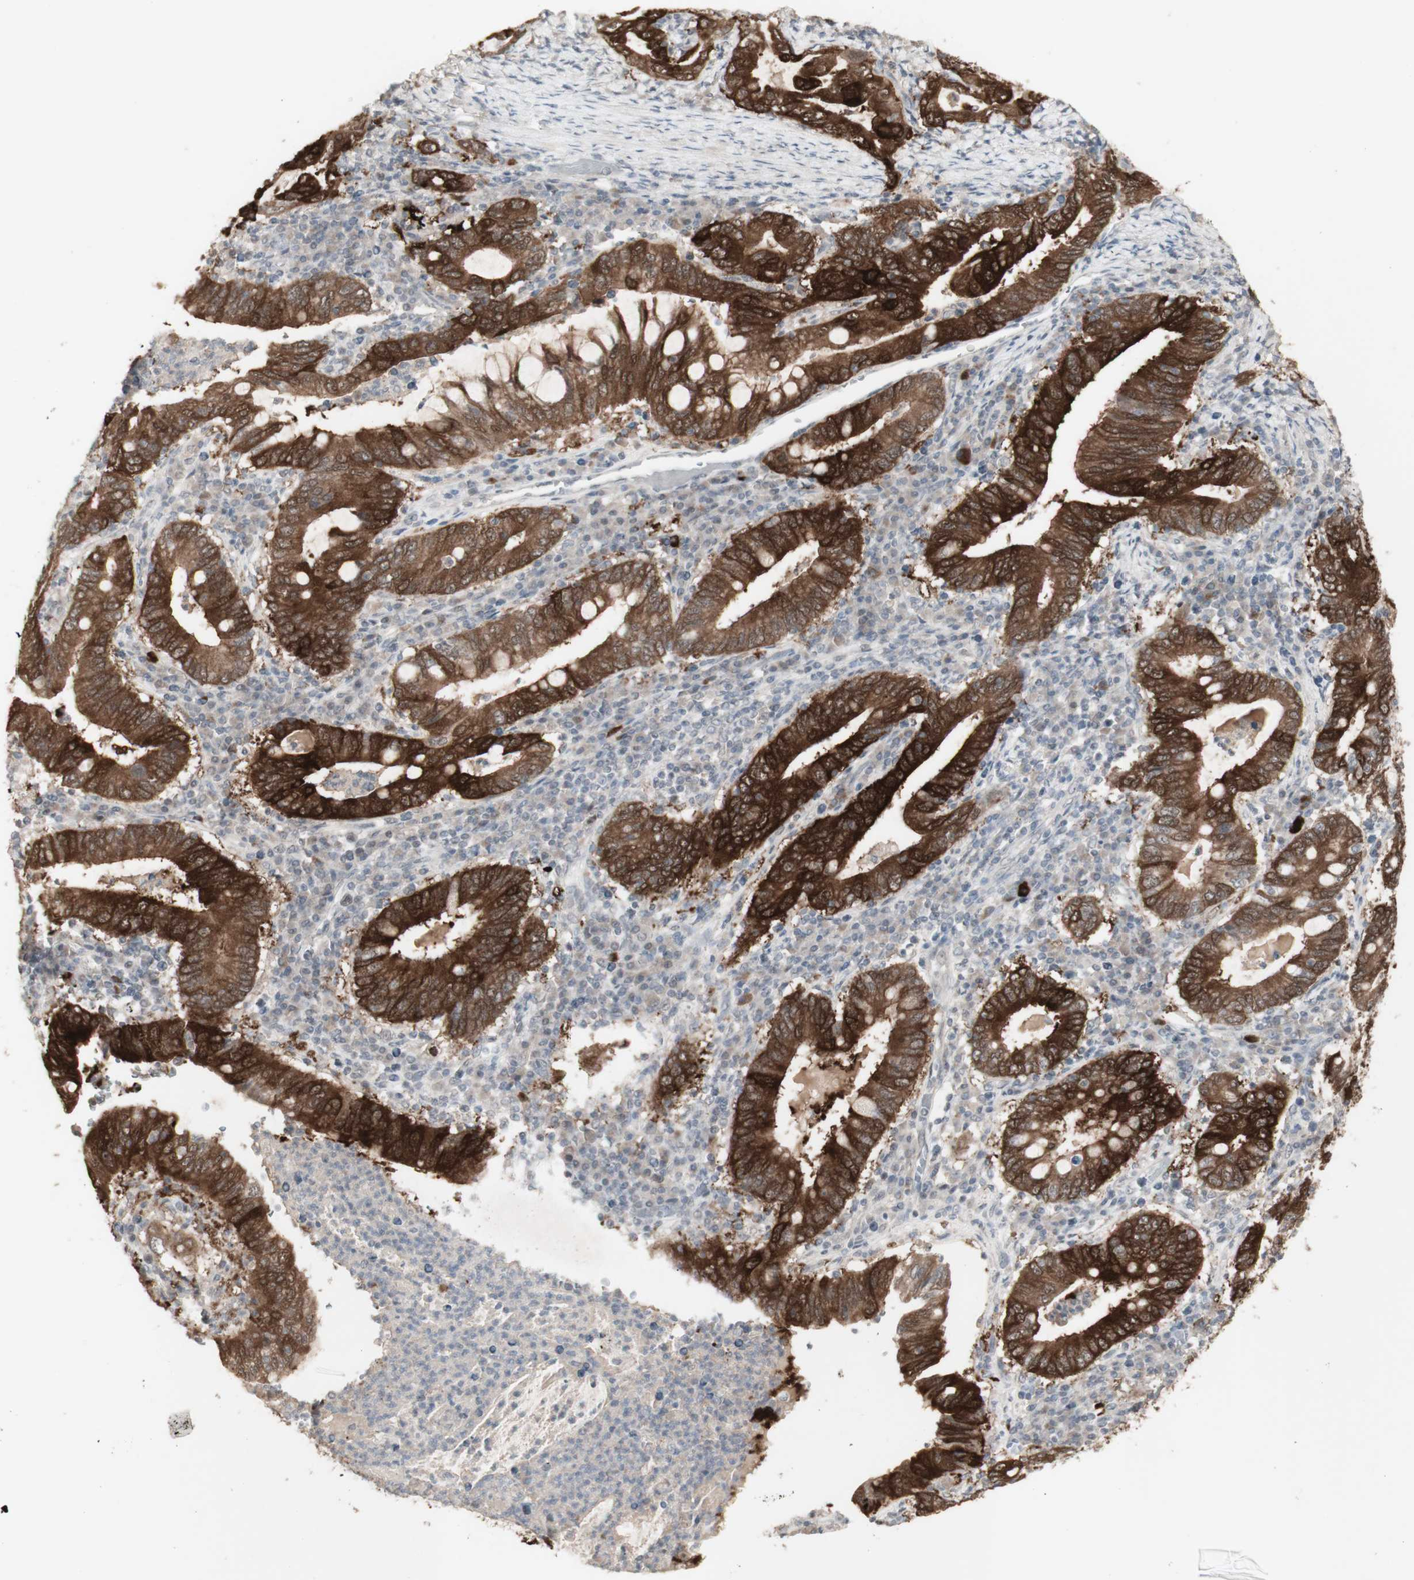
{"staining": {"intensity": "strong", "quantity": ">75%", "location": "cytoplasmic/membranous"}, "tissue": "stomach cancer", "cell_type": "Tumor cells", "image_type": "cancer", "snomed": [{"axis": "morphology", "description": "Normal tissue, NOS"}, {"axis": "morphology", "description": "Adenocarcinoma, NOS"}, {"axis": "topography", "description": "Esophagus"}, {"axis": "topography", "description": "Stomach, upper"}, {"axis": "topography", "description": "Peripheral nerve tissue"}], "caption": "A high-resolution photomicrograph shows immunohistochemistry staining of stomach cancer, which reveals strong cytoplasmic/membranous expression in approximately >75% of tumor cells.", "gene": "C1orf116", "patient": {"sex": "male", "age": 62}}